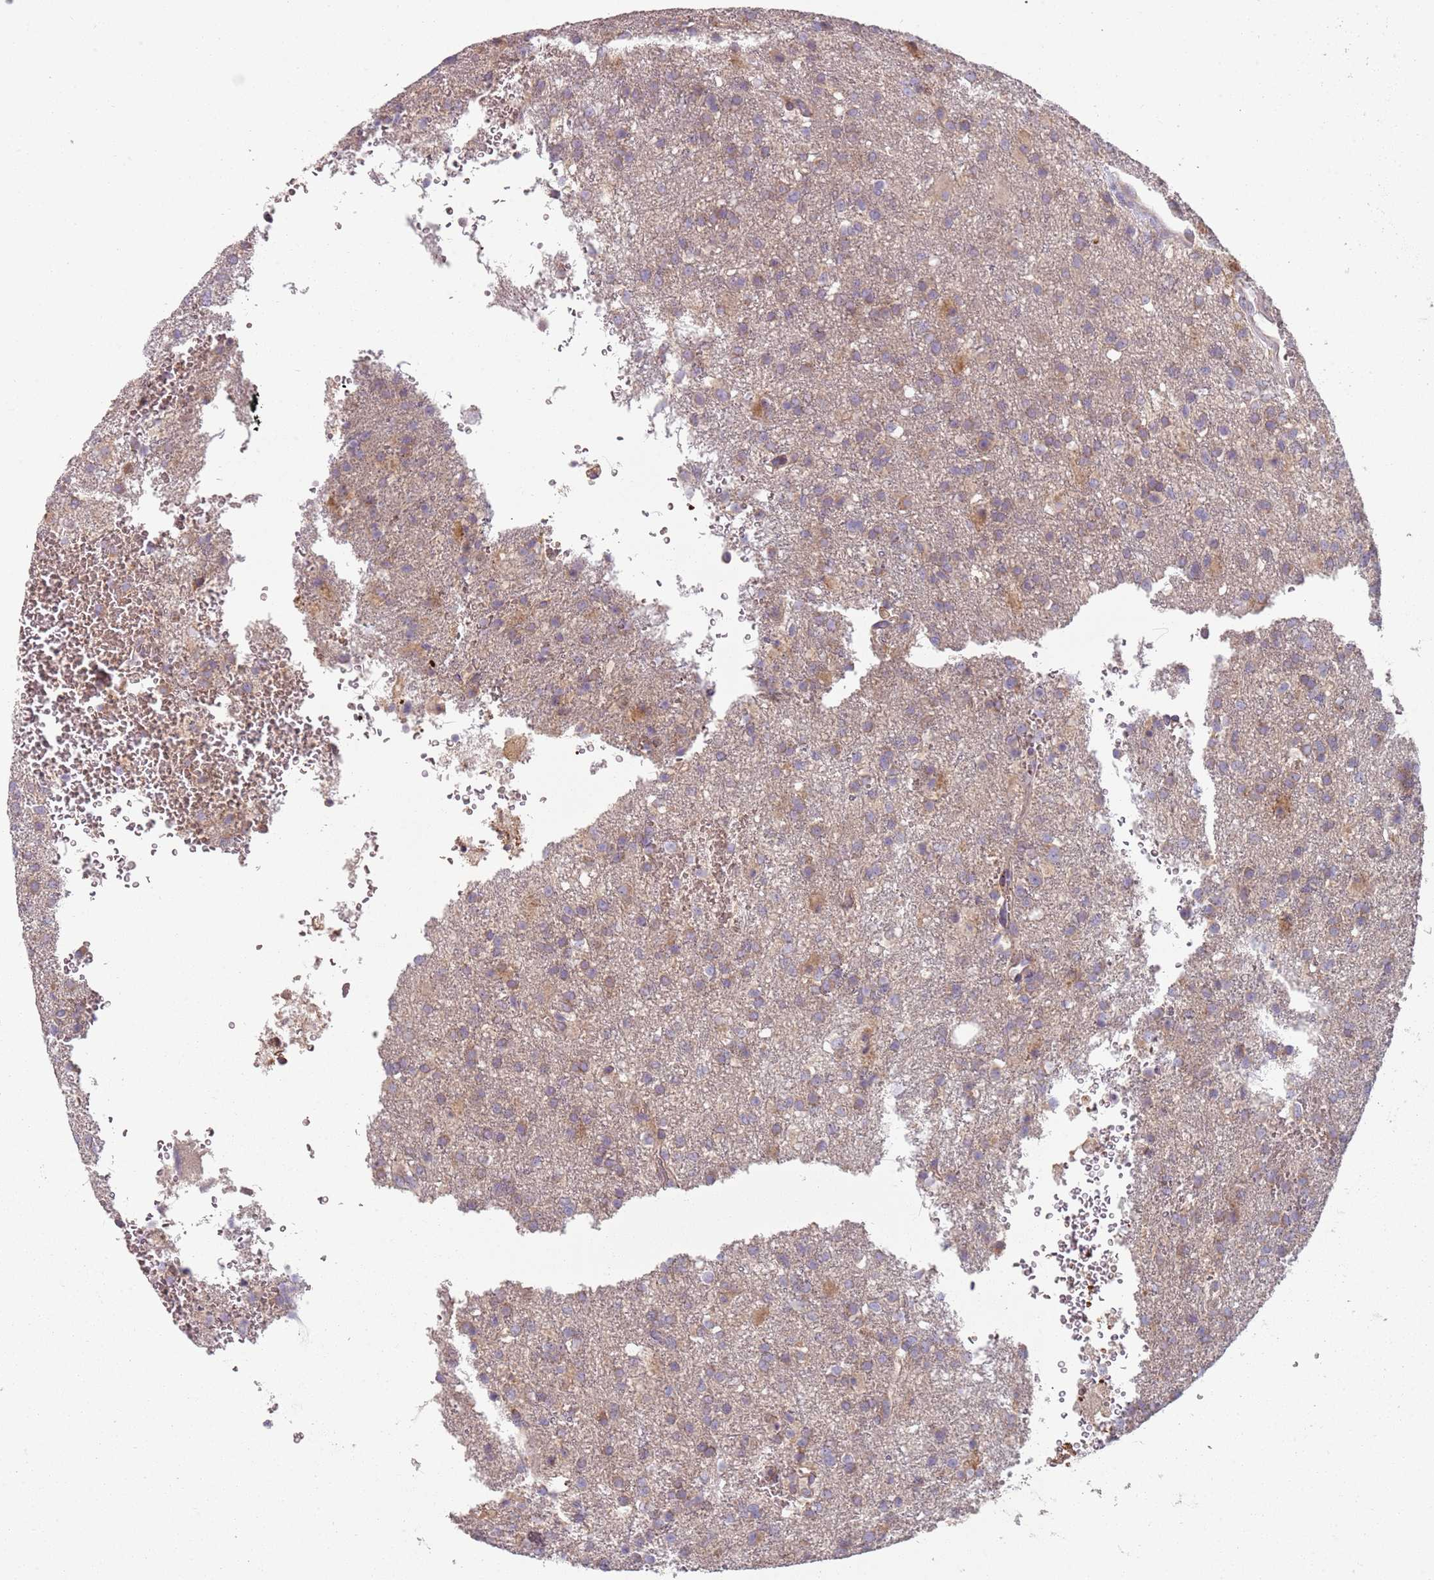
{"staining": {"intensity": "weak", "quantity": "25%-75%", "location": "cytoplasmic/membranous"}, "tissue": "glioma", "cell_type": "Tumor cells", "image_type": "cancer", "snomed": [{"axis": "morphology", "description": "Glioma, malignant, High grade"}, {"axis": "topography", "description": "Brain"}], "caption": "Protein analysis of malignant glioma (high-grade) tissue demonstrates weak cytoplasmic/membranous staining in about 25%-75% of tumor cells.", "gene": "SPATA2", "patient": {"sex": "female", "age": 74}}